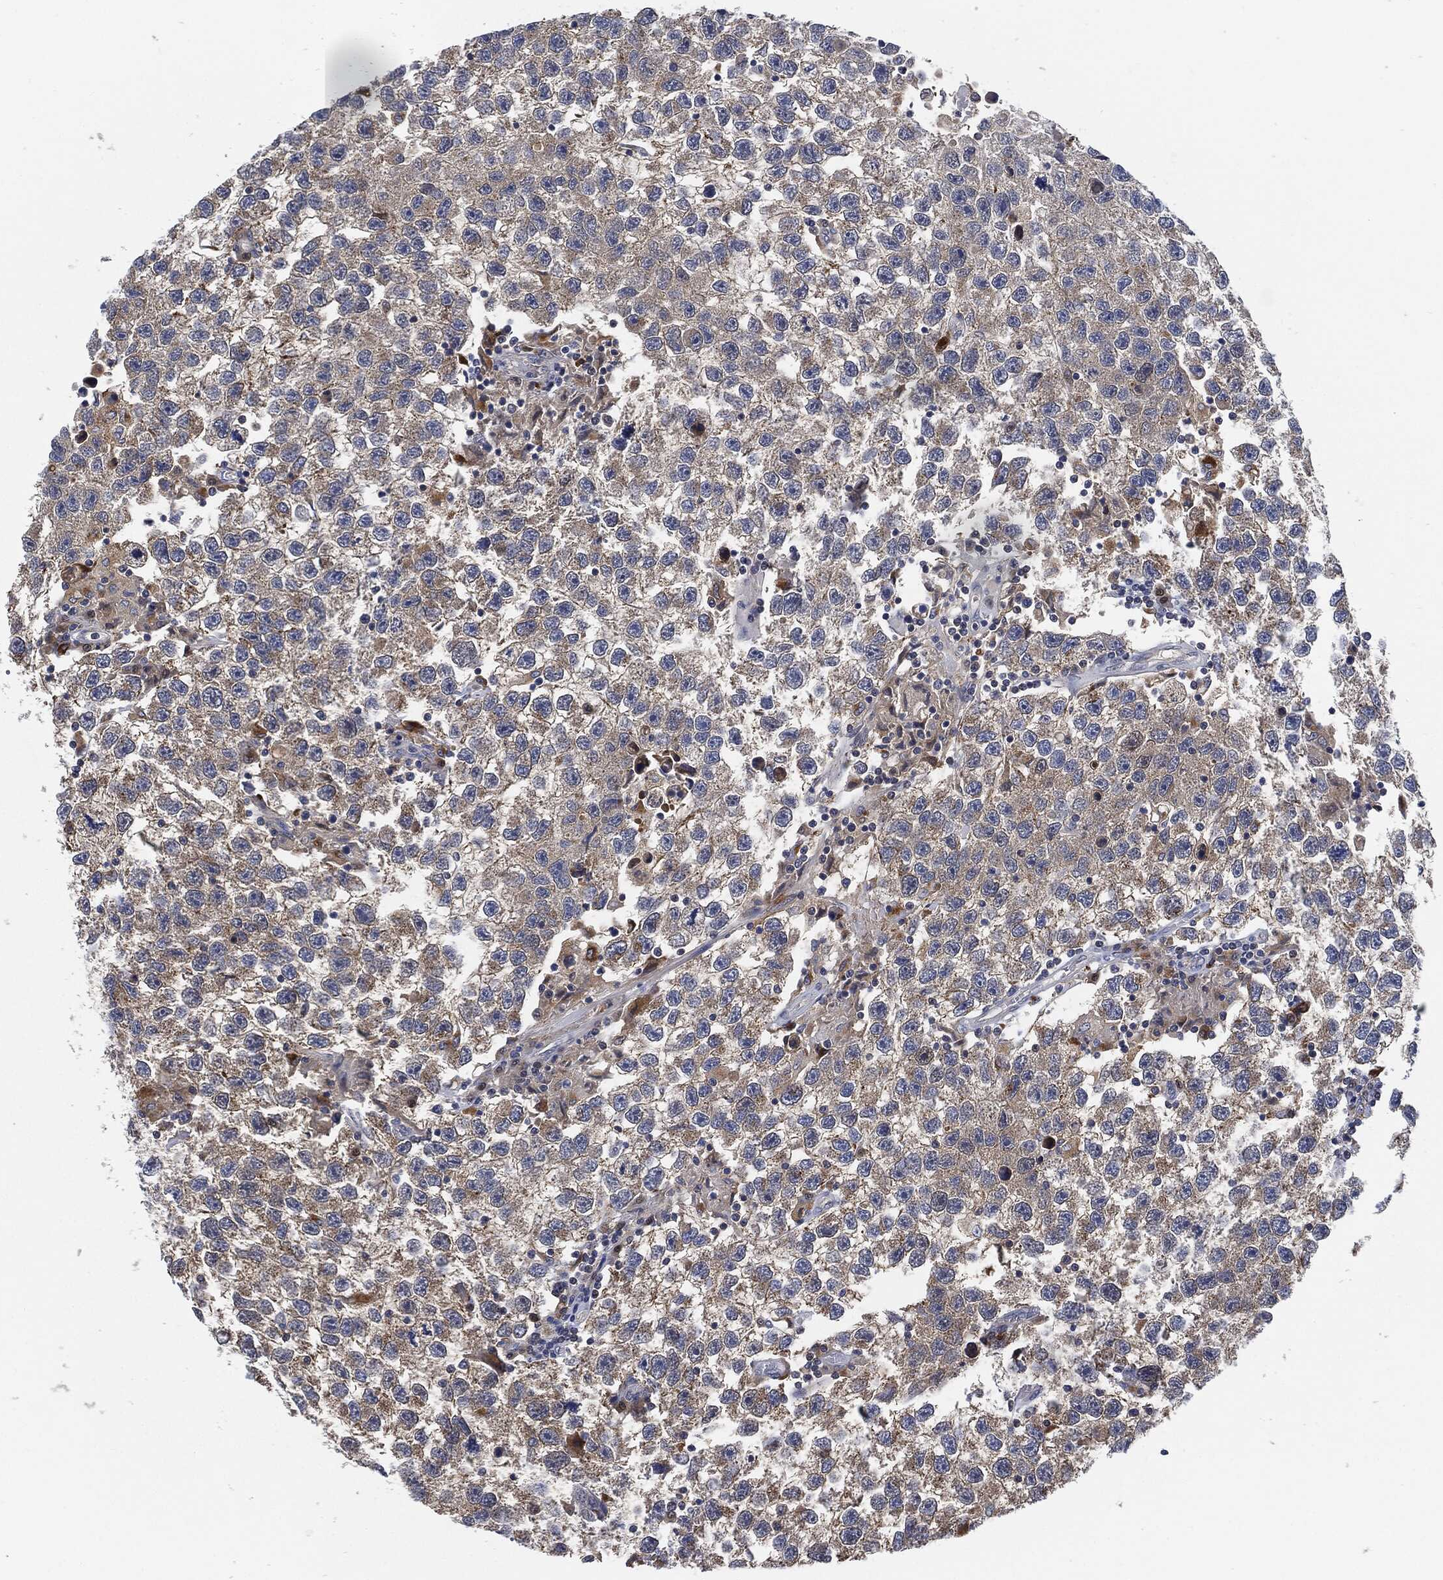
{"staining": {"intensity": "weak", "quantity": "25%-75%", "location": "cytoplasmic/membranous"}, "tissue": "testis cancer", "cell_type": "Tumor cells", "image_type": "cancer", "snomed": [{"axis": "morphology", "description": "Seminoma, NOS"}, {"axis": "topography", "description": "Testis"}], "caption": "A brown stain labels weak cytoplasmic/membranous expression of a protein in human testis seminoma tumor cells. The staining was performed using DAB, with brown indicating positive protein expression. Nuclei are stained blue with hematoxylin.", "gene": "VSIG4", "patient": {"sex": "male", "age": 26}}